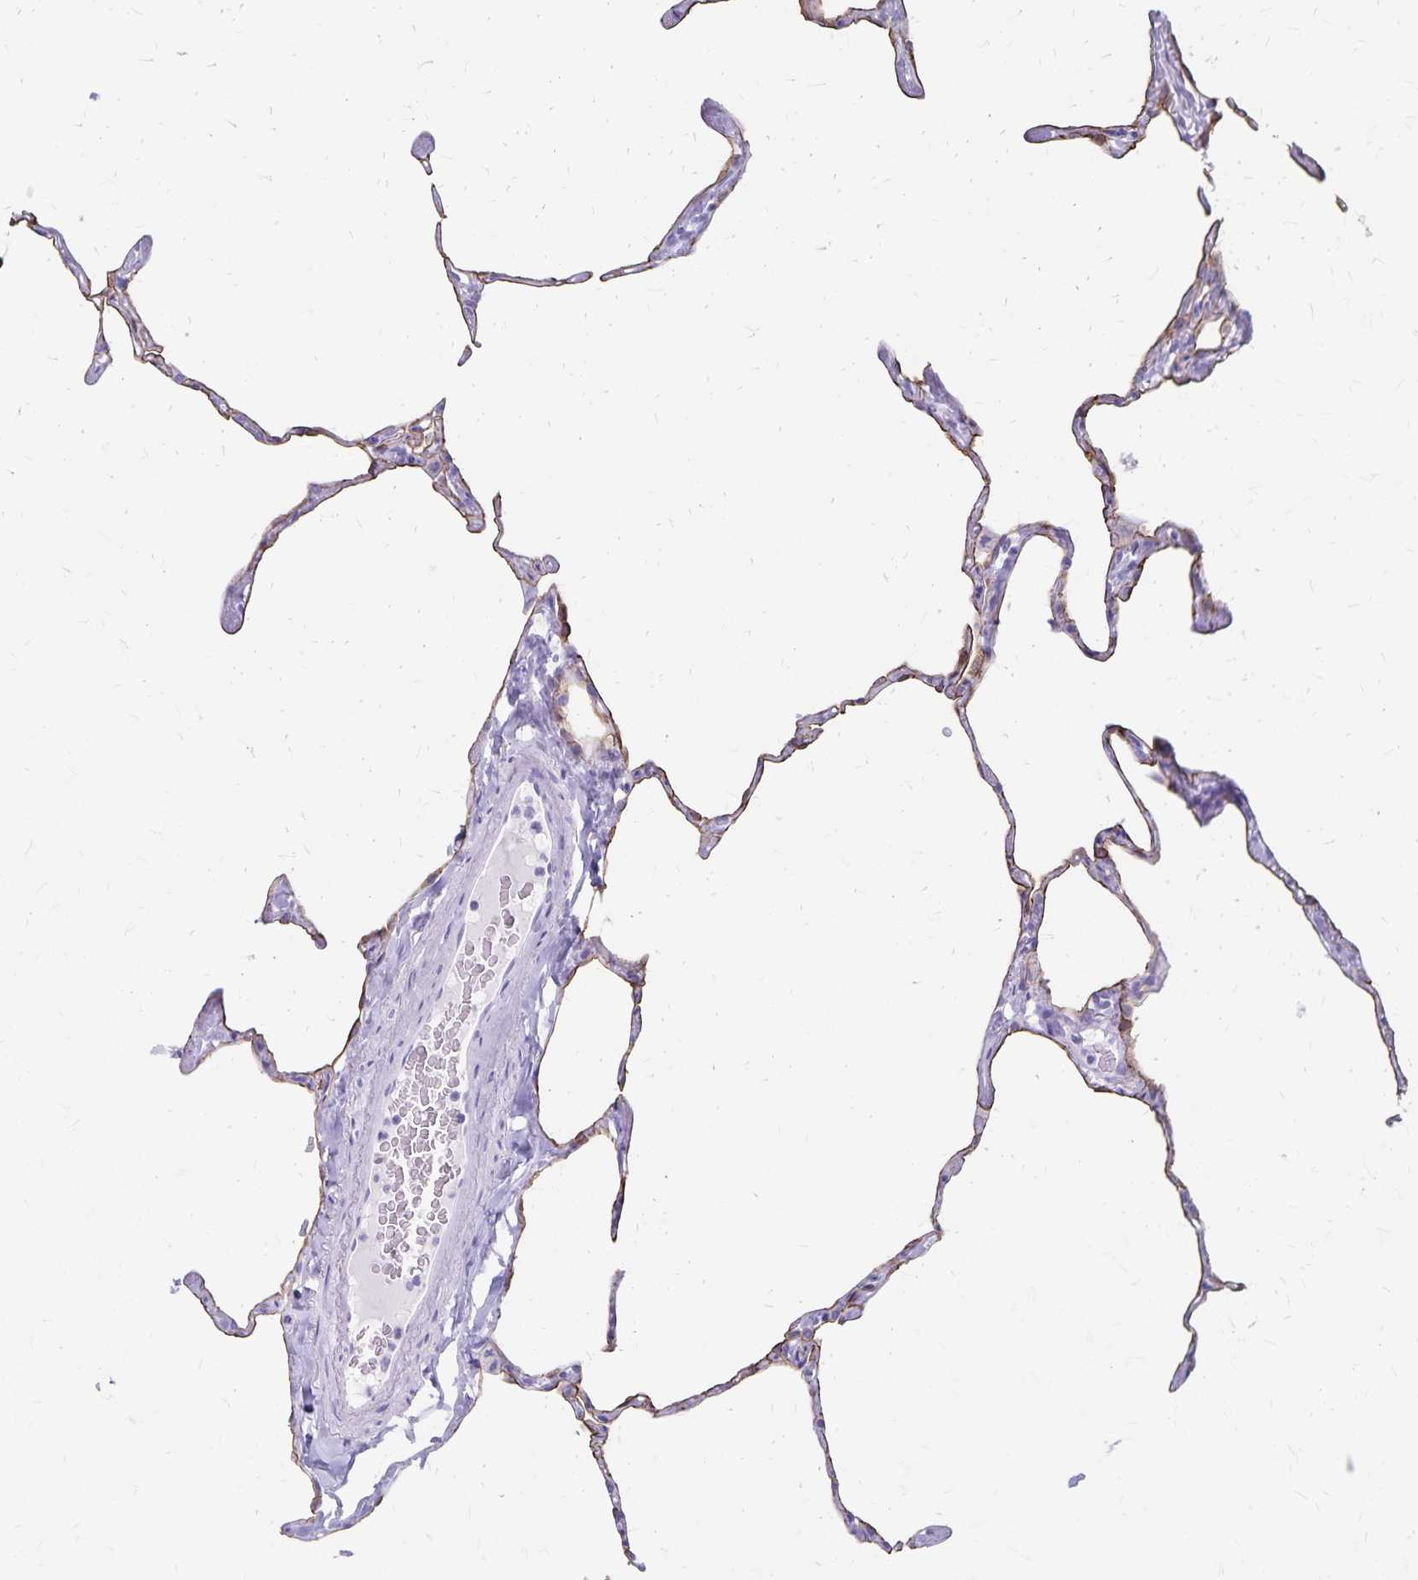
{"staining": {"intensity": "moderate", "quantity": ">75%", "location": "cytoplasmic/membranous"}, "tissue": "lung", "cell_type": "Alveolar cells", "image_type": "normal", "snomed": [{"axis": "morphology", "description": "Normal tissue, NOS"}, {"axis": "topography", "description": "Lung"}], "caption": "Moderate cytoplasmic/membranous expression for a protein is present in approximately >75% of alveolar cells of benign lung using immunohistochemistry (IHC).", "gene": "GPBAR1", "patient": {"sex": "male", "age": 65}}